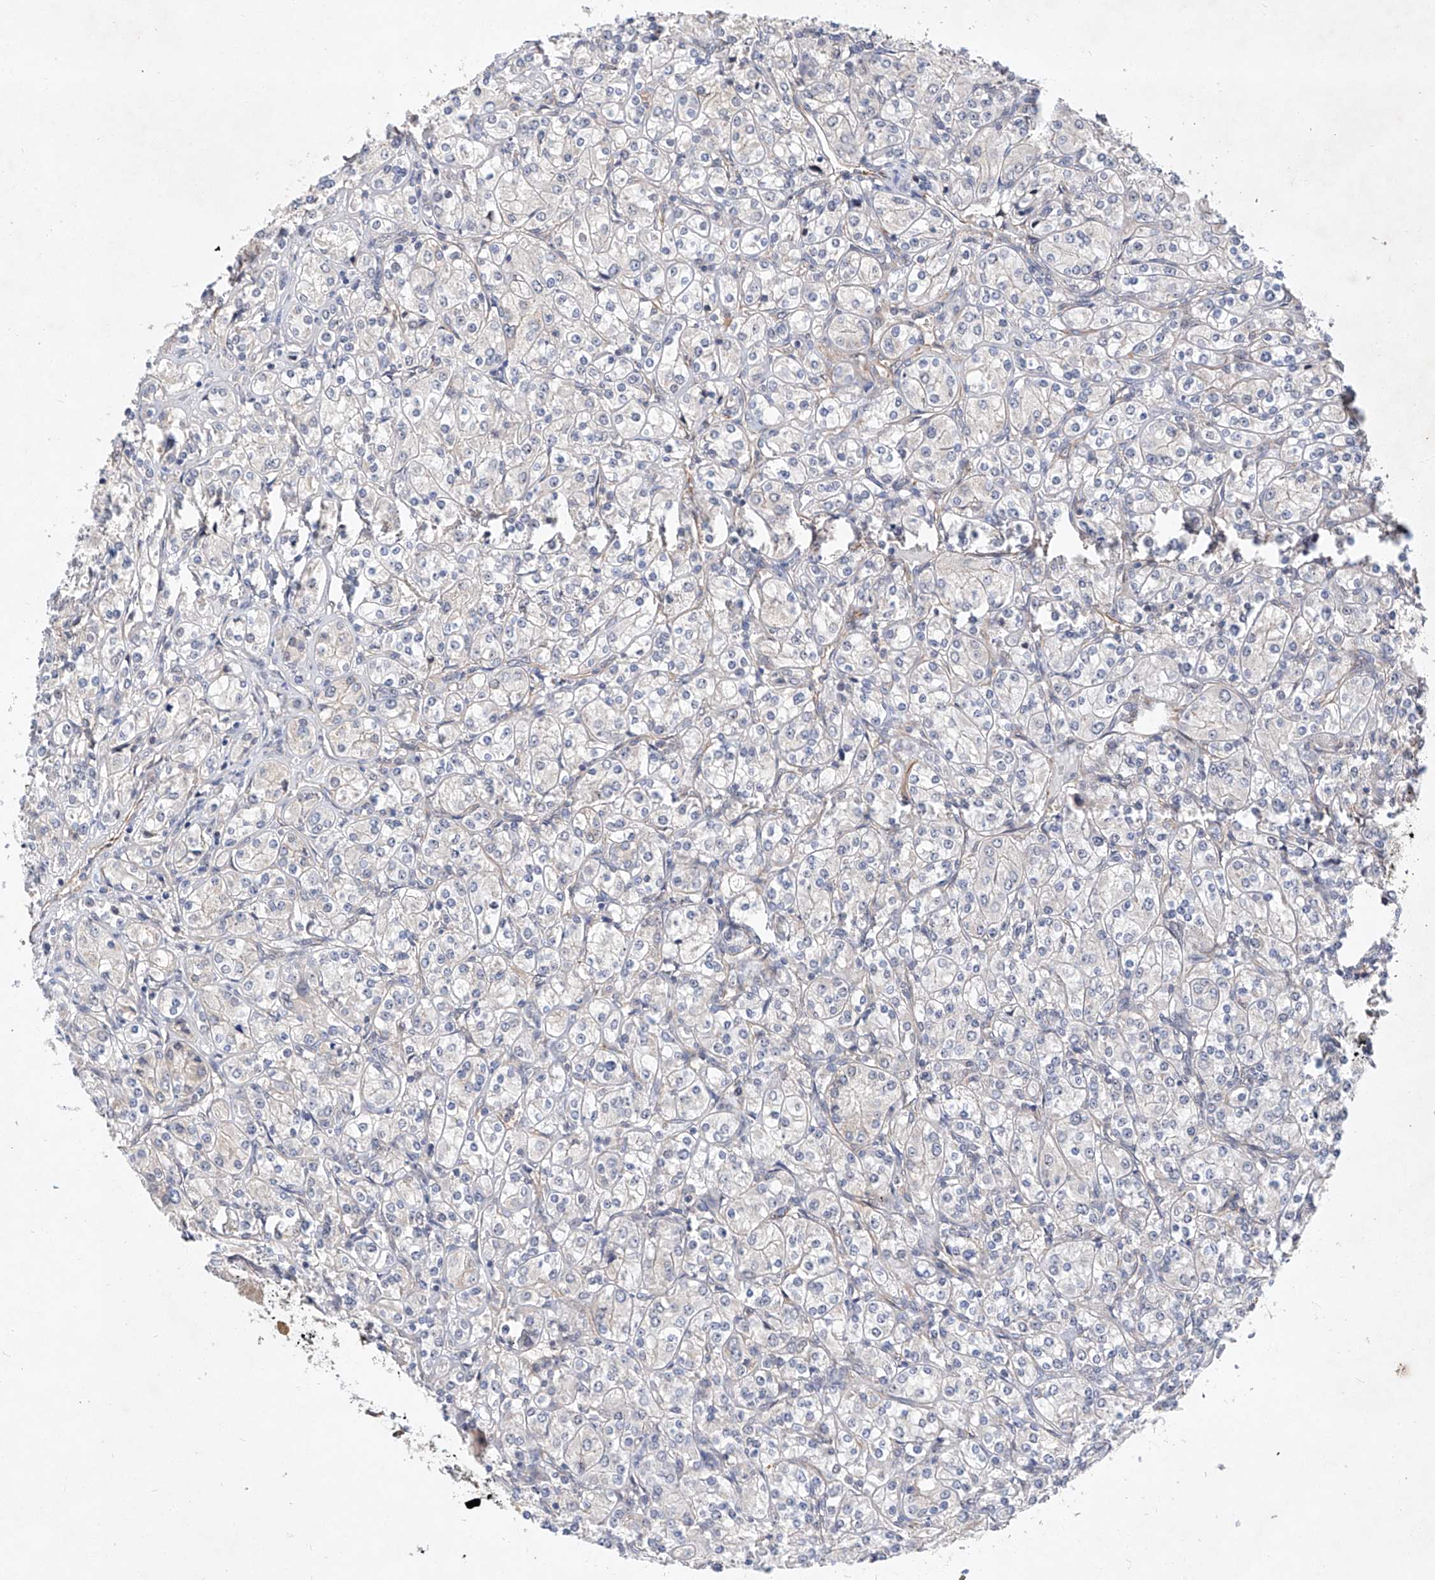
{"staining": {"intensity": "negative", "quantity": "none", "location": "none"}, "tissue": "renal cancer", "cell_type": "Tumor cells", "image_type": "cancer", "snomed": [{"axis": "morphology", "description": "Adenocarcinoma, NOS"}, {"axis": "topography", "description": "Kidney"}], "caption": "Immunohistochemistry histopathology image of adenocarcinoma (renal) stained for a protein (brown), which shows no staining in tumor cells. The staining was performed using DAB (3,3'-diaminobenzidine) to visualize the protein expression in brown, while the nuclei were stained in blue with hematoxylin (Magnification: 20x).", "gene": "AMD1", "patient": {"sex": "male", "age": 77}}